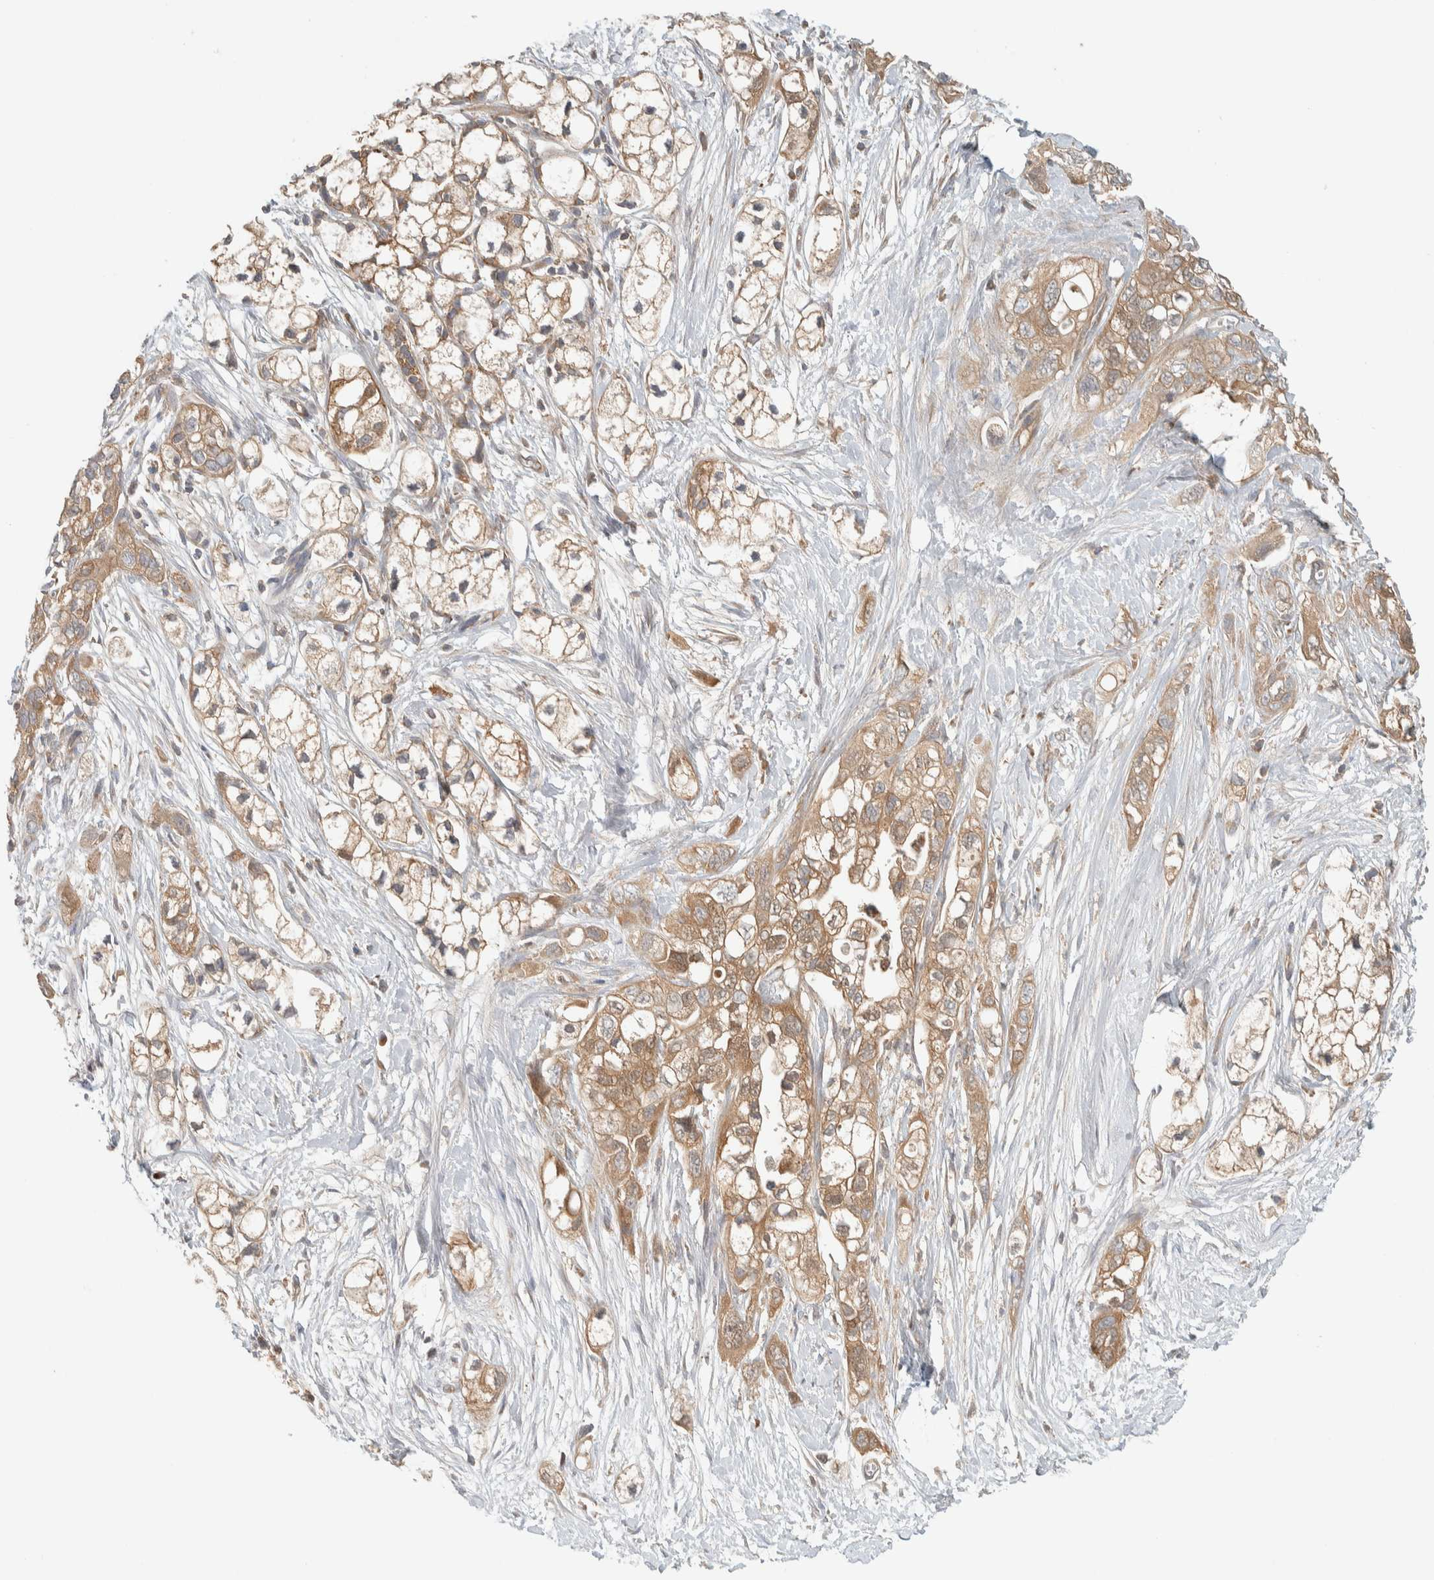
{"staining": {"intensity": "moderate", "quantity": ">75%", "location": "cytoplasmic/membranous"}, "tissue": "pancreatic cancer", "cell_type": "Tumor cells", "image_type": "cancer", "snomed": [{"axis": "morphology", "description": "Adenocarcinoma, NOS"}, {"axis": "topography", "description": "Pancreas"}], "caption": "Human pancreatic adenocarcinoma stained with a brown dye exhibits moderate cytoplasmic/membranous positive positivity in about >75% of tumor cells.", "gene": "FAM167A", "patient": {"sex": "male", "age": 74}}